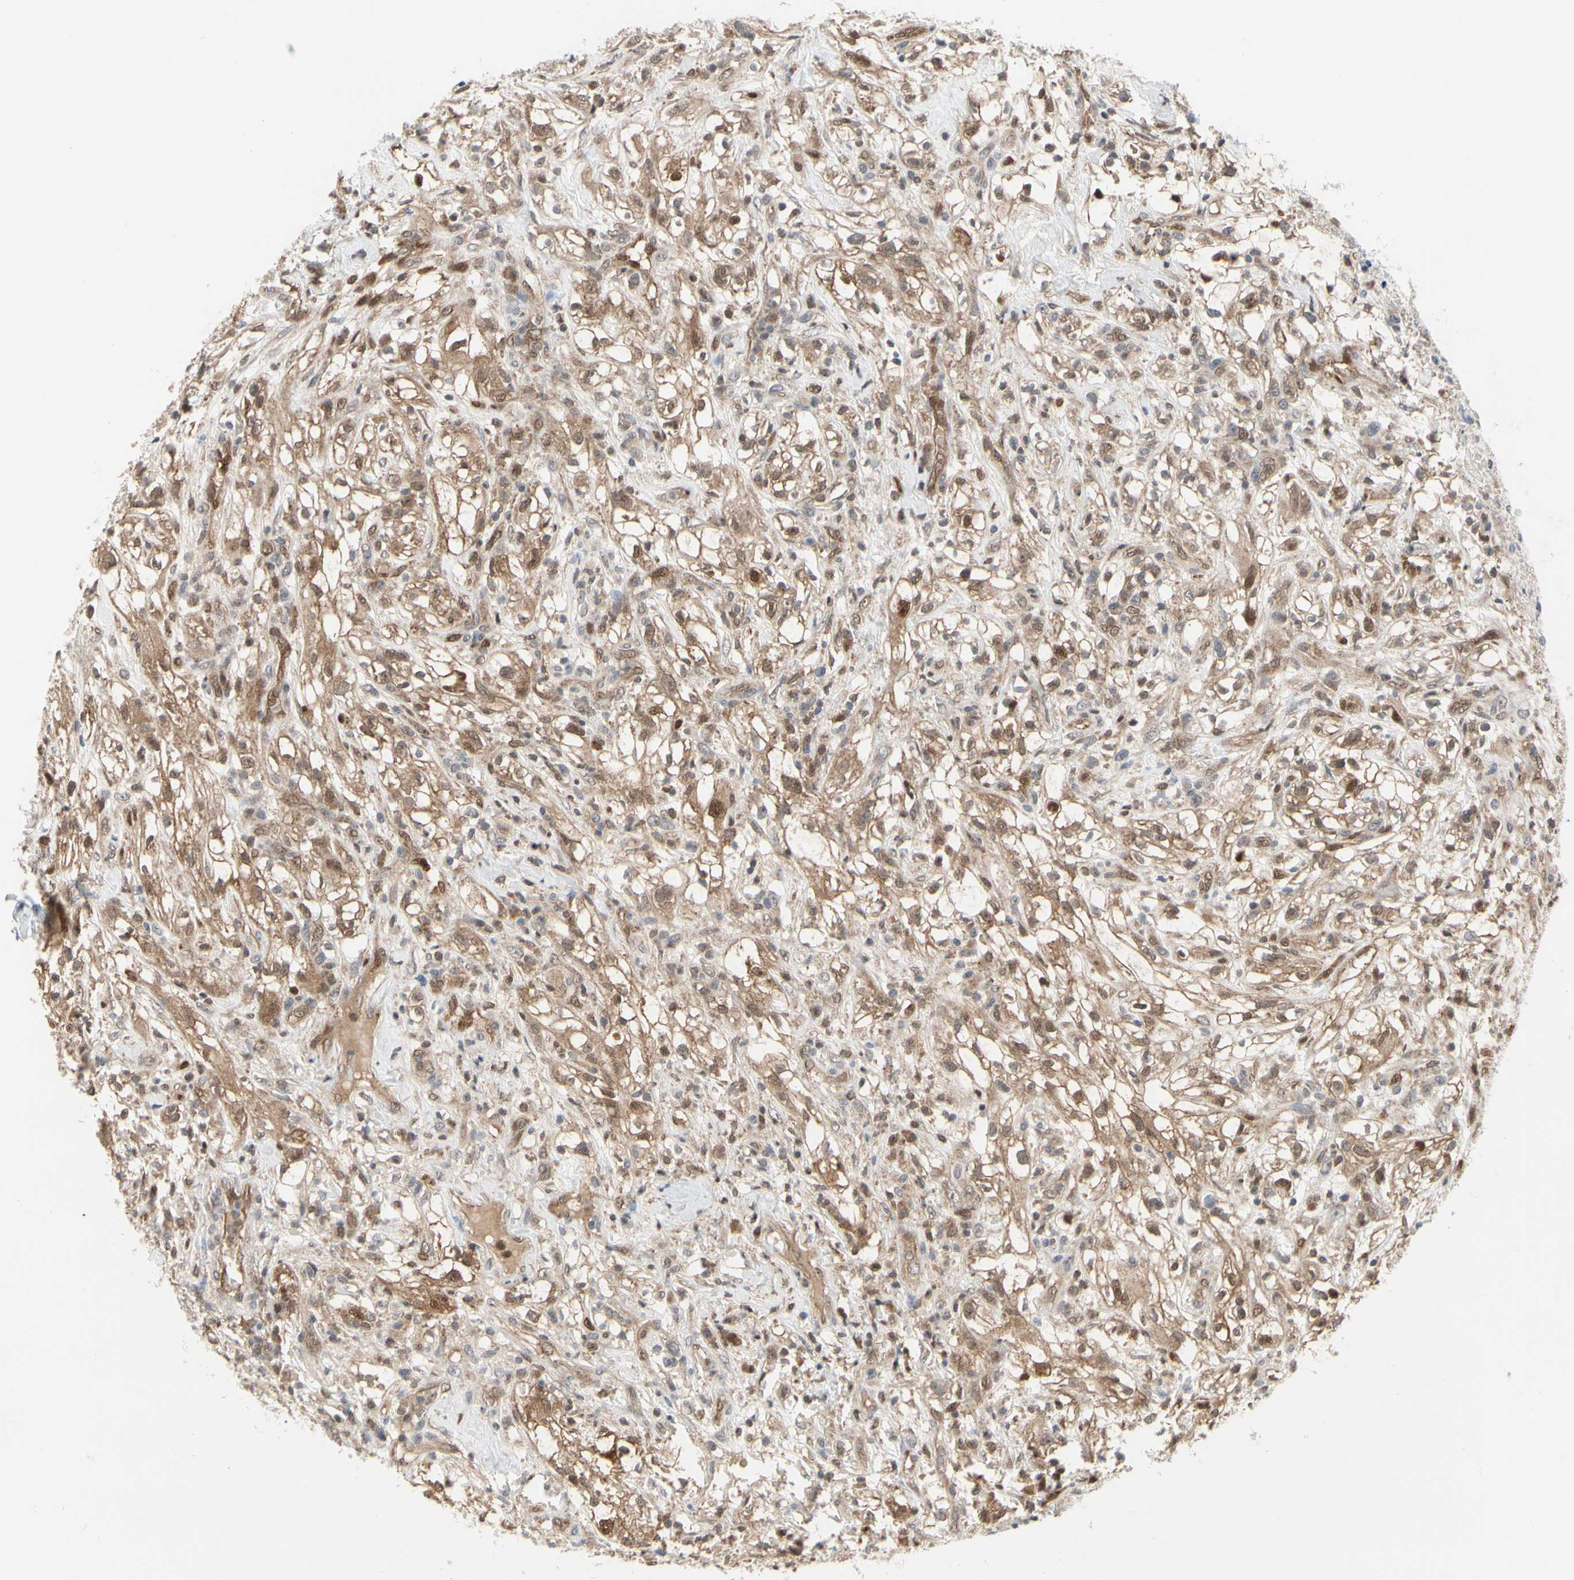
{"staining": {"intensity": "moderate", "quantity": ">75%", "location": "cytoplasmic/membranous,nuclear"}, "tissue": "renal cancer", "cell_type": "Tumor cells", "image_type": "cancer", "snomed": [{"axis": "morphology", "description": "Adenocarcinoma, NOS"}, {"axis": "topography", "description": "Kidney"}], "caption": "Renal cancer tissue exhibits moderate cytoplasmic/membranous and nuclear positivity in approximately >75% of tumor cells, visualized by immunohistochemistry.", "gene": "CDK5", "patient": {"sex": "female", "age": 60}}